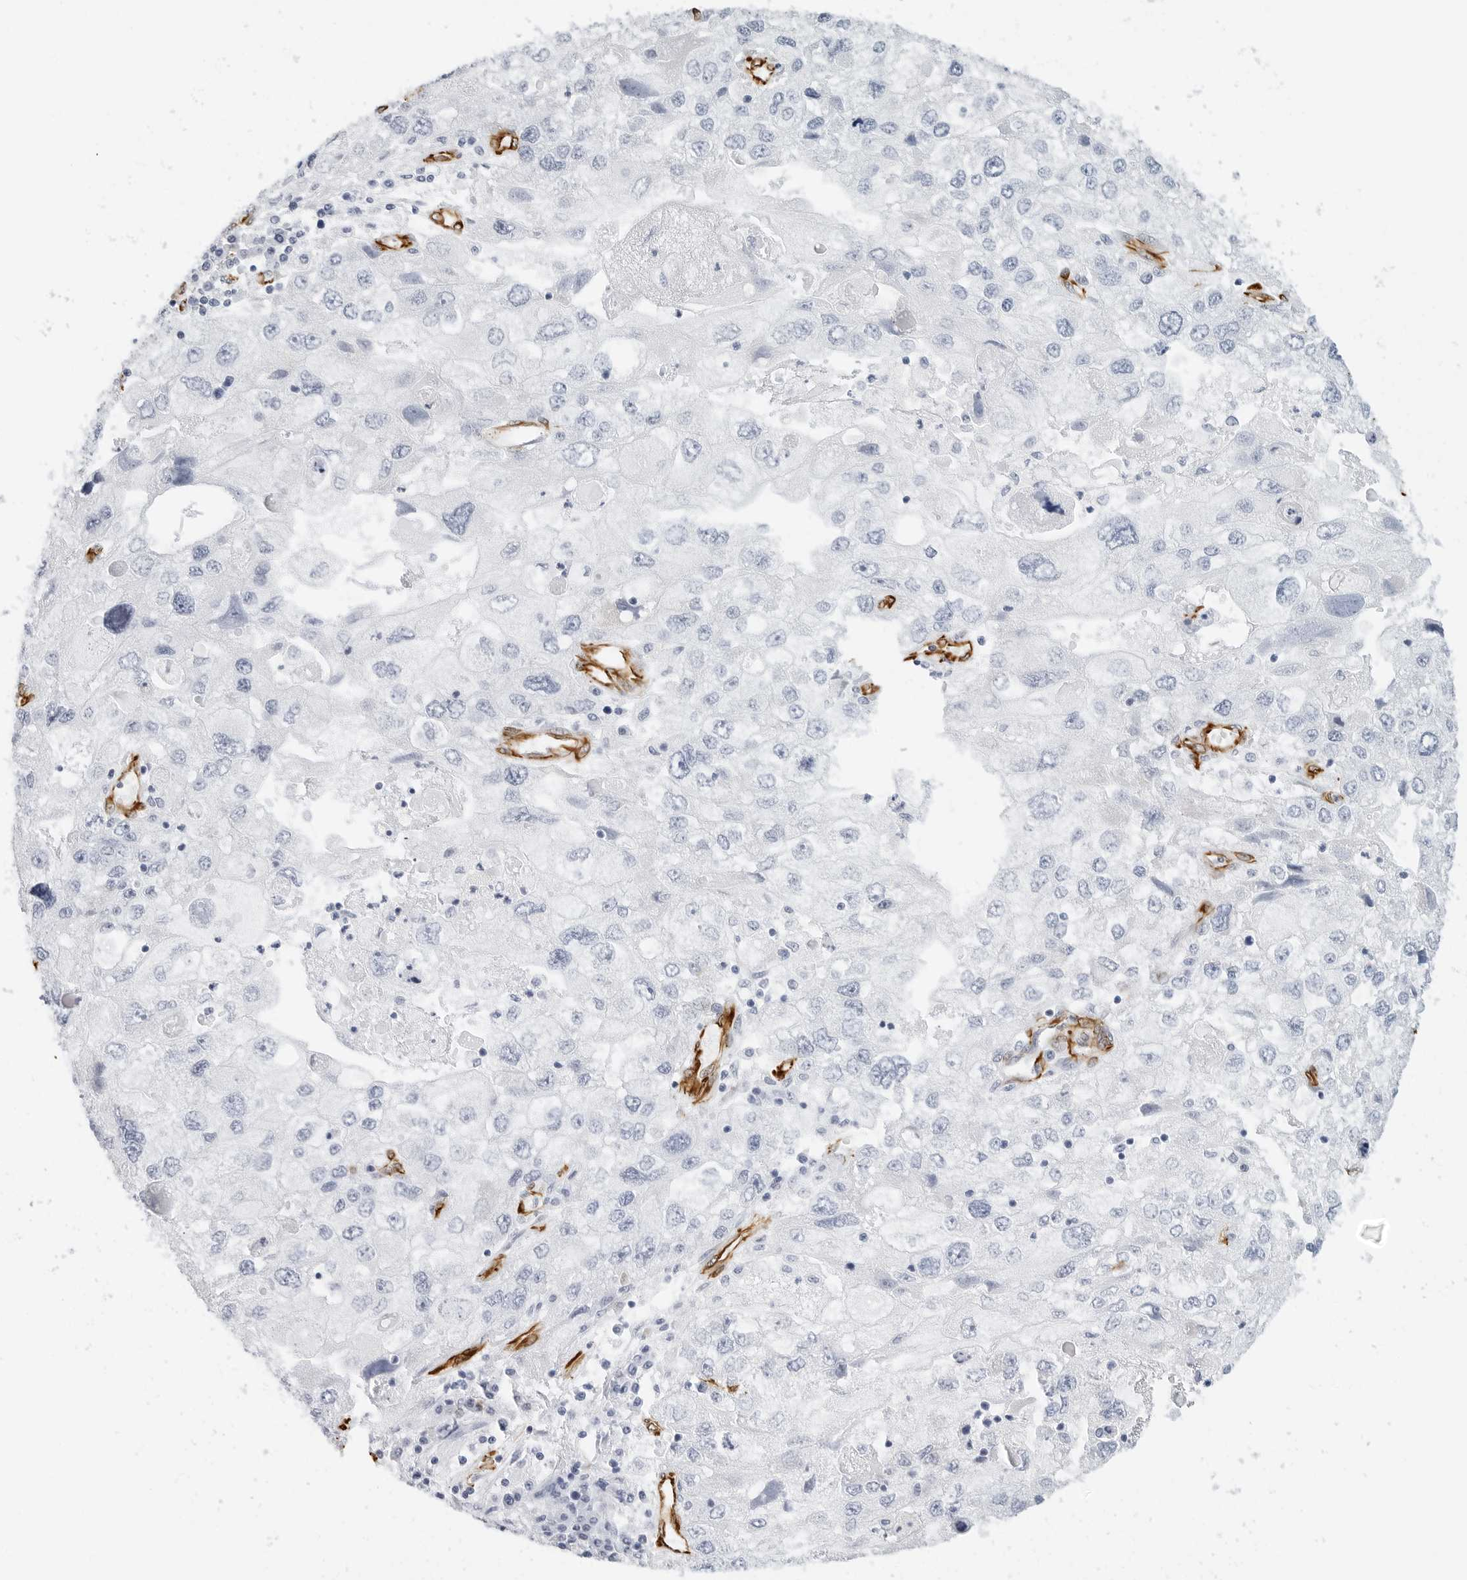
{"staining": {"intensity": "negative", "quantity": "none", "location": "none"}, "tissue": "endometrial cancer", "cell_type": "Tumor cells", "image_type": "cancer", "snomed": [{"axis": "morphology", "description": "Adenocarcinoma, NOS"}, {"axis": "topography", "description": "Endometrium"}], "caption": "Immunohistochemistry photomicrograph of neoplastic tissue: adenocarcinoma (endometrial) stained with DAB (3,3'-diaminobenzidine) shows no significant protein positivity in tumor cells.", "gene": "NES", "patient": {"sex": "female", "age": 49}}